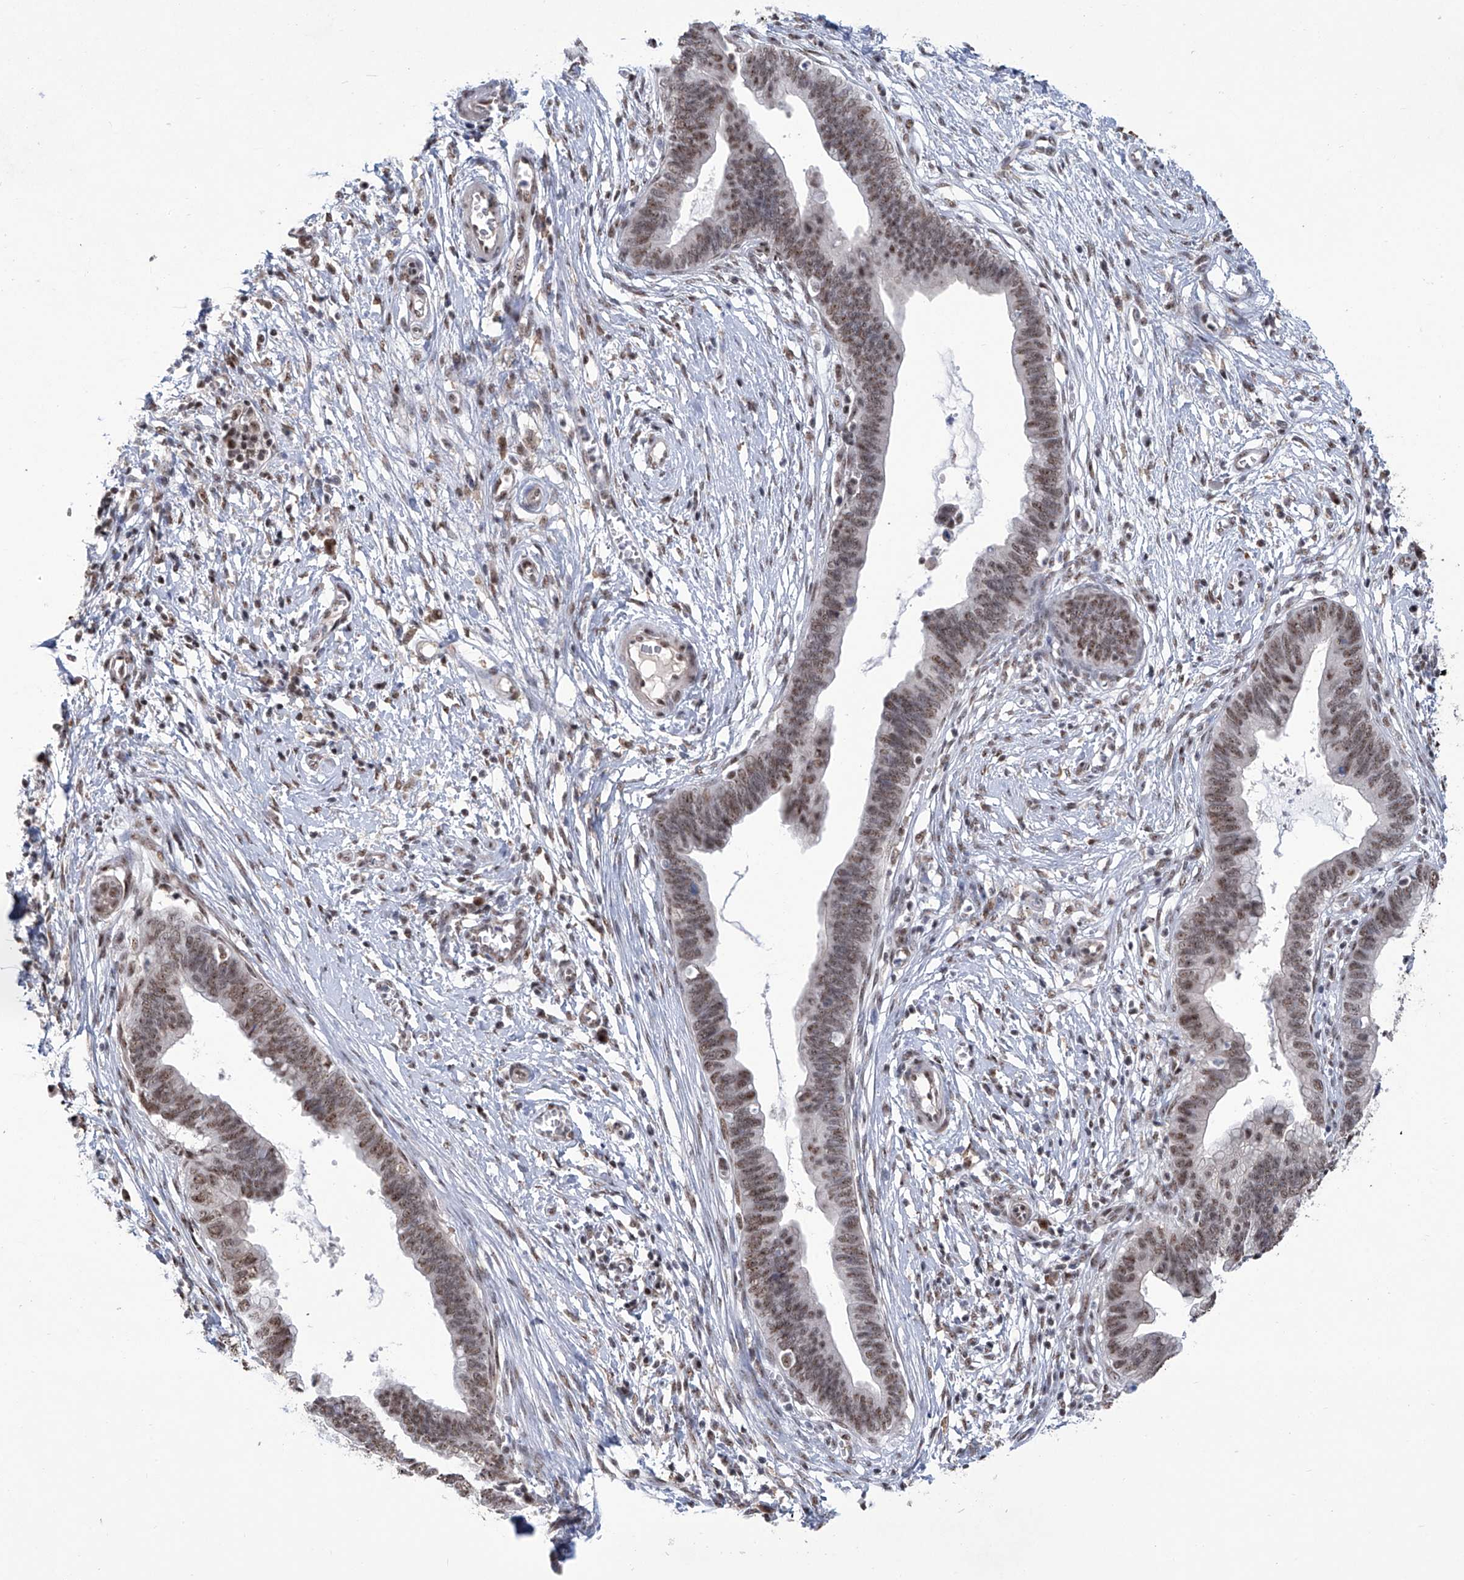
{"staining": {"intensity": "moderate", "quantity": ">75%", "location": "nuclear"}, "tissue": "cervical cancer", "cell_type": "Tumor cells", "image_type": "cancer", "snomed": [{"axis": "morphology", "description": "Adenocarcinoma, NOS"}, {"axis": "topography", "description": "Cervix"}], "caption": "Brown immunohistochemical staining in cervical adenocarcinoma displays moderate nuclear expression in approximately >75% of tumor cells. The staining is performed using DAB (3,3'-diaminobenzidine) brown chromogen to label protein expression. The nuclei are counter-stained blue using hematoxylin.", "gene": "FBXL4", "patient": {"sex": "female", "age": 44}}